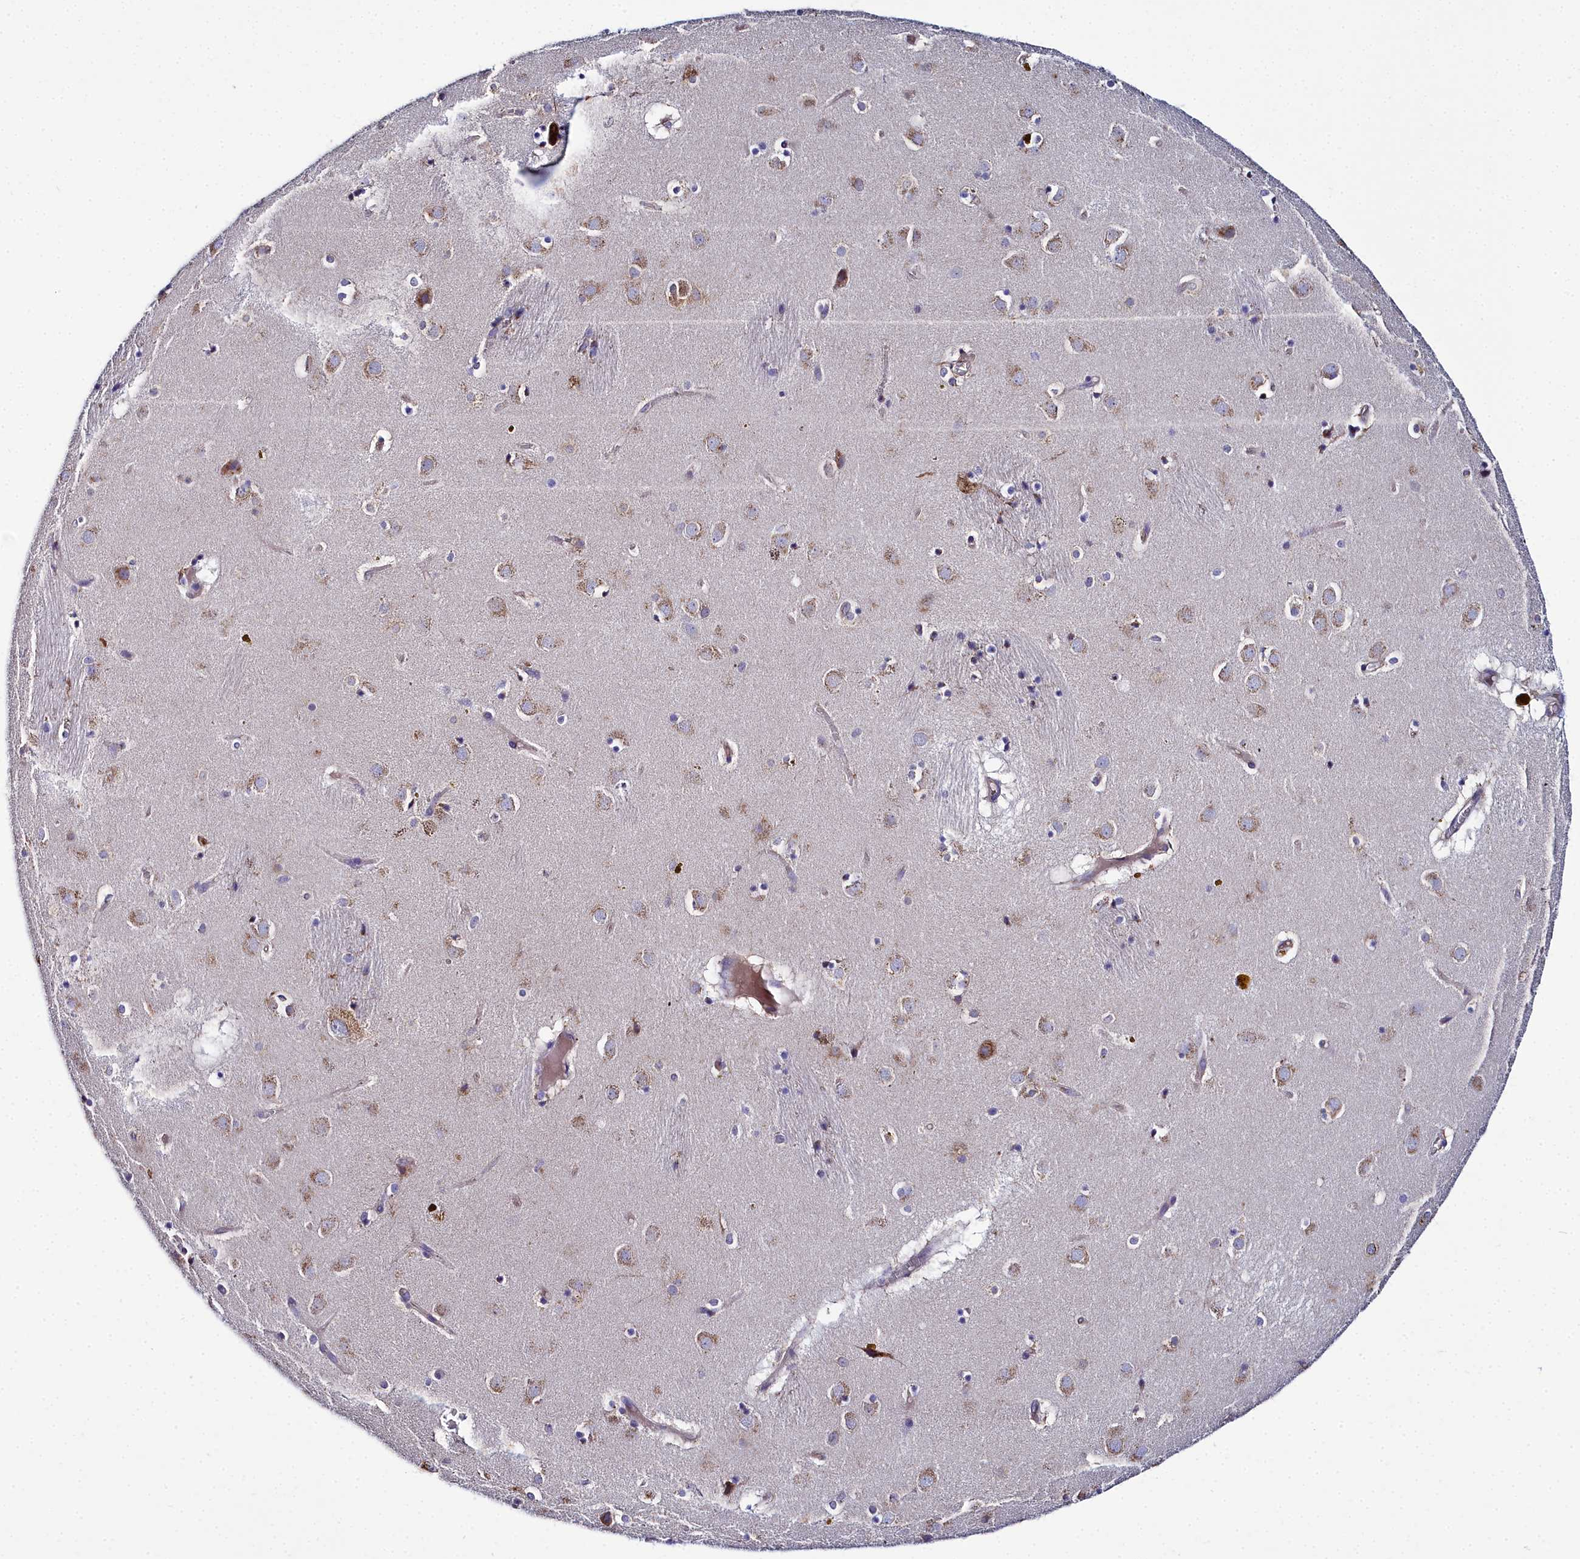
{"staining": {"intensity": "weak", "quantity": "<25%", "location": "cytoplasmic/membranous"}, "tissue": "caudate", "cell_type": "Glial cells", "image_type": "normal", "snomed": [{"axis": "morphology", "description": "Normal tissue, NOS"}, {"axis": "topography", "description": "Lateral ventricle wall"}], "caption": "This photomicrograph is of normal caudate stained with immunohistochemistry to label a protein in brown with the nuclei are counter-stained blue. There is no positivity in glial cells. Nuclei are stained in blue.", "gene": "ELAPOR2", "patient": {"sex": "male", "age": 70}}